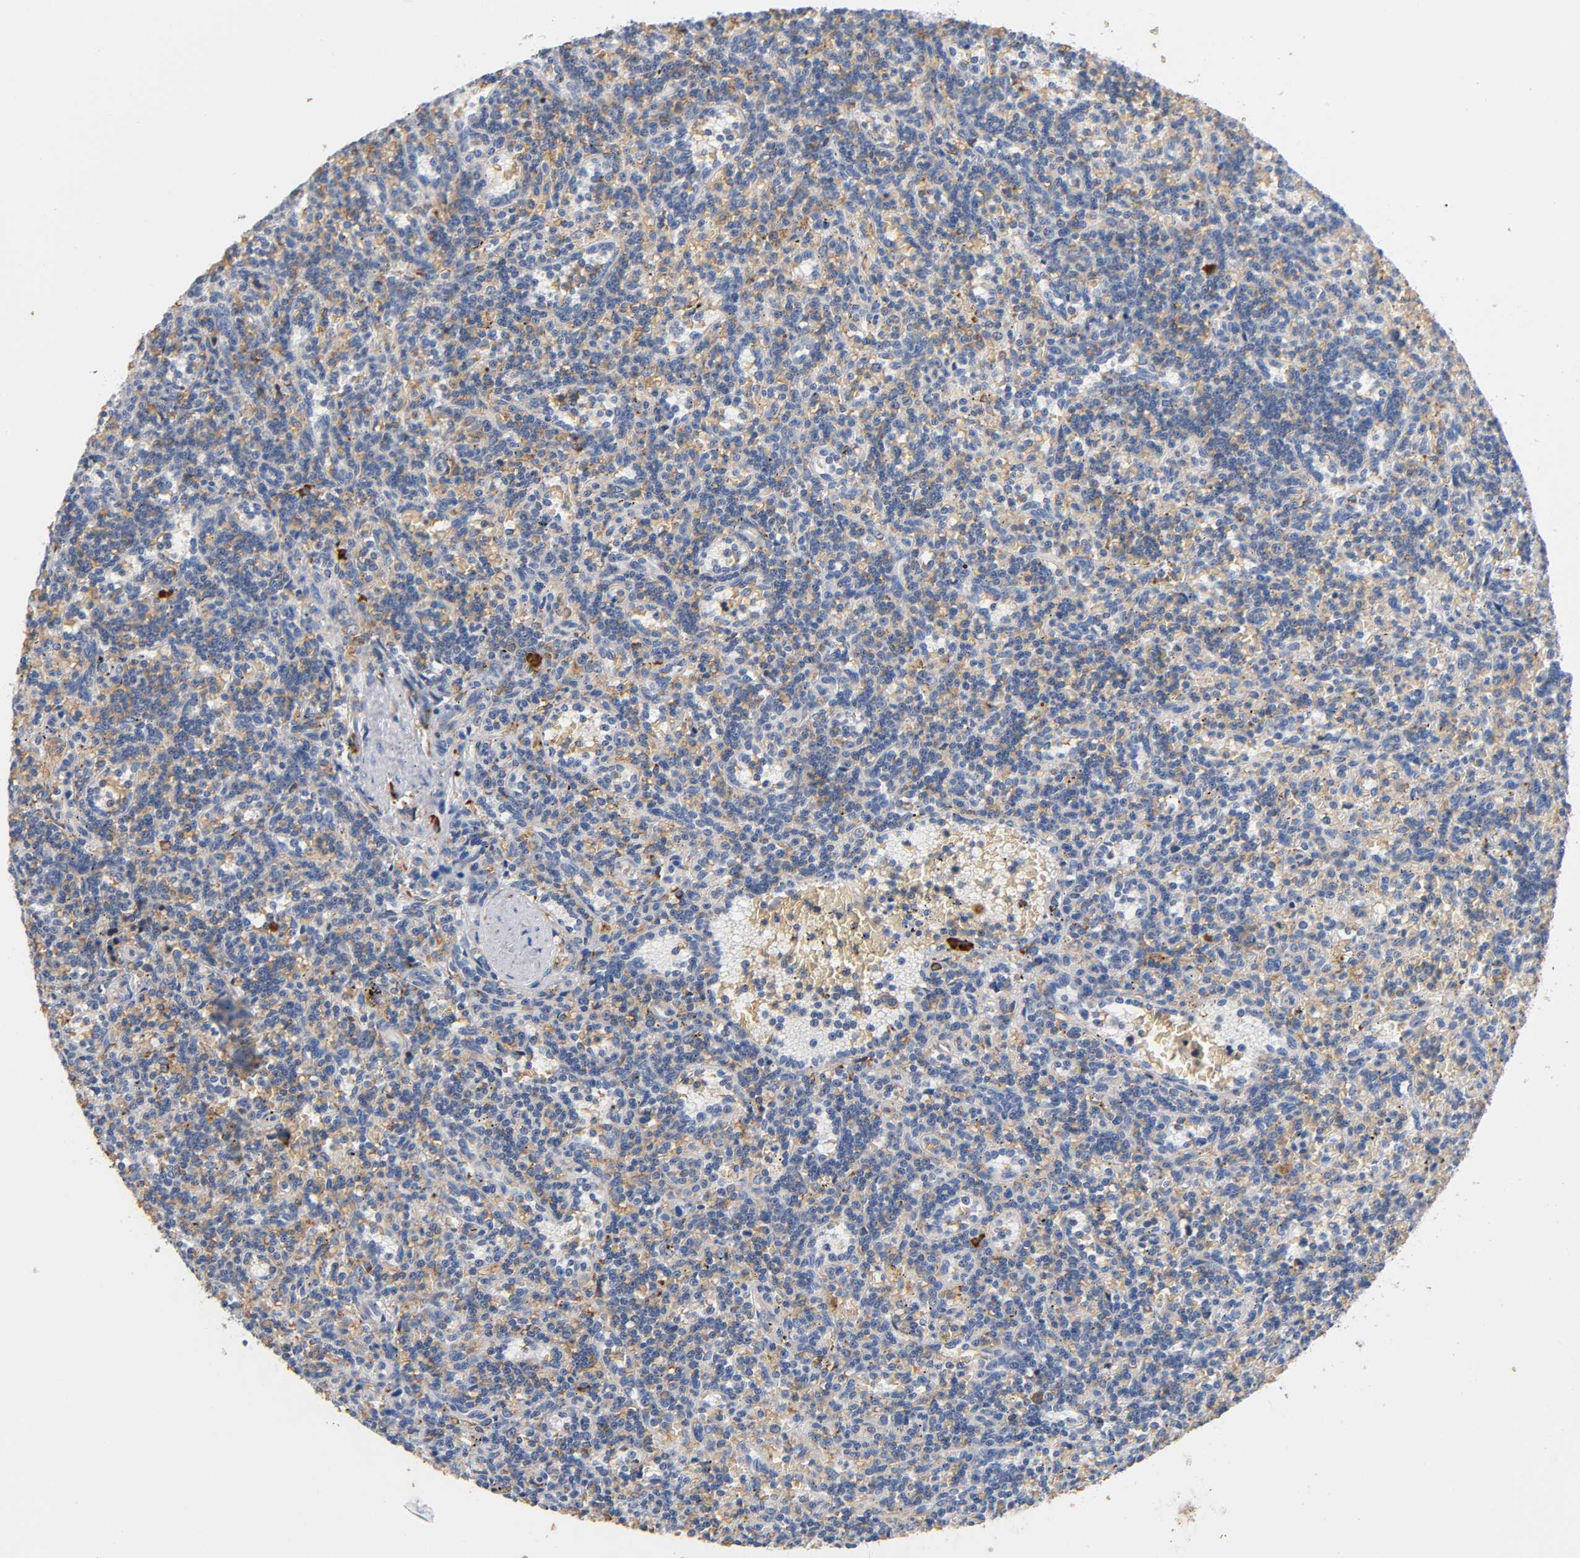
{"staining": {"intensity": "weak", "quantity": "25%-75%", "location": "cytoplasmic/membranous"}, "tissue": "lymphoma", "cell_type": "Tumor cells", "image_type": "cancer", "snomed": [{"axis": "morphology", "description": "Malignant lymphoma, non-Hodgkin's type, Low grade"}, {"axis": "topography", "description": "Spleen"}], "caption": "IHC histopathology image of neoplastic tissue: low-grade malignant lymphoma, non-Hodgkin's type stained using IHC exhibits low levels of weak protein expression localized specifically in the cytoplasmic/membranous of tumor cells, appearing as a cytoplasmic/membranous brown color.", "gene": "UCKL1", "patient": {"sex": "male", "age": 73}}